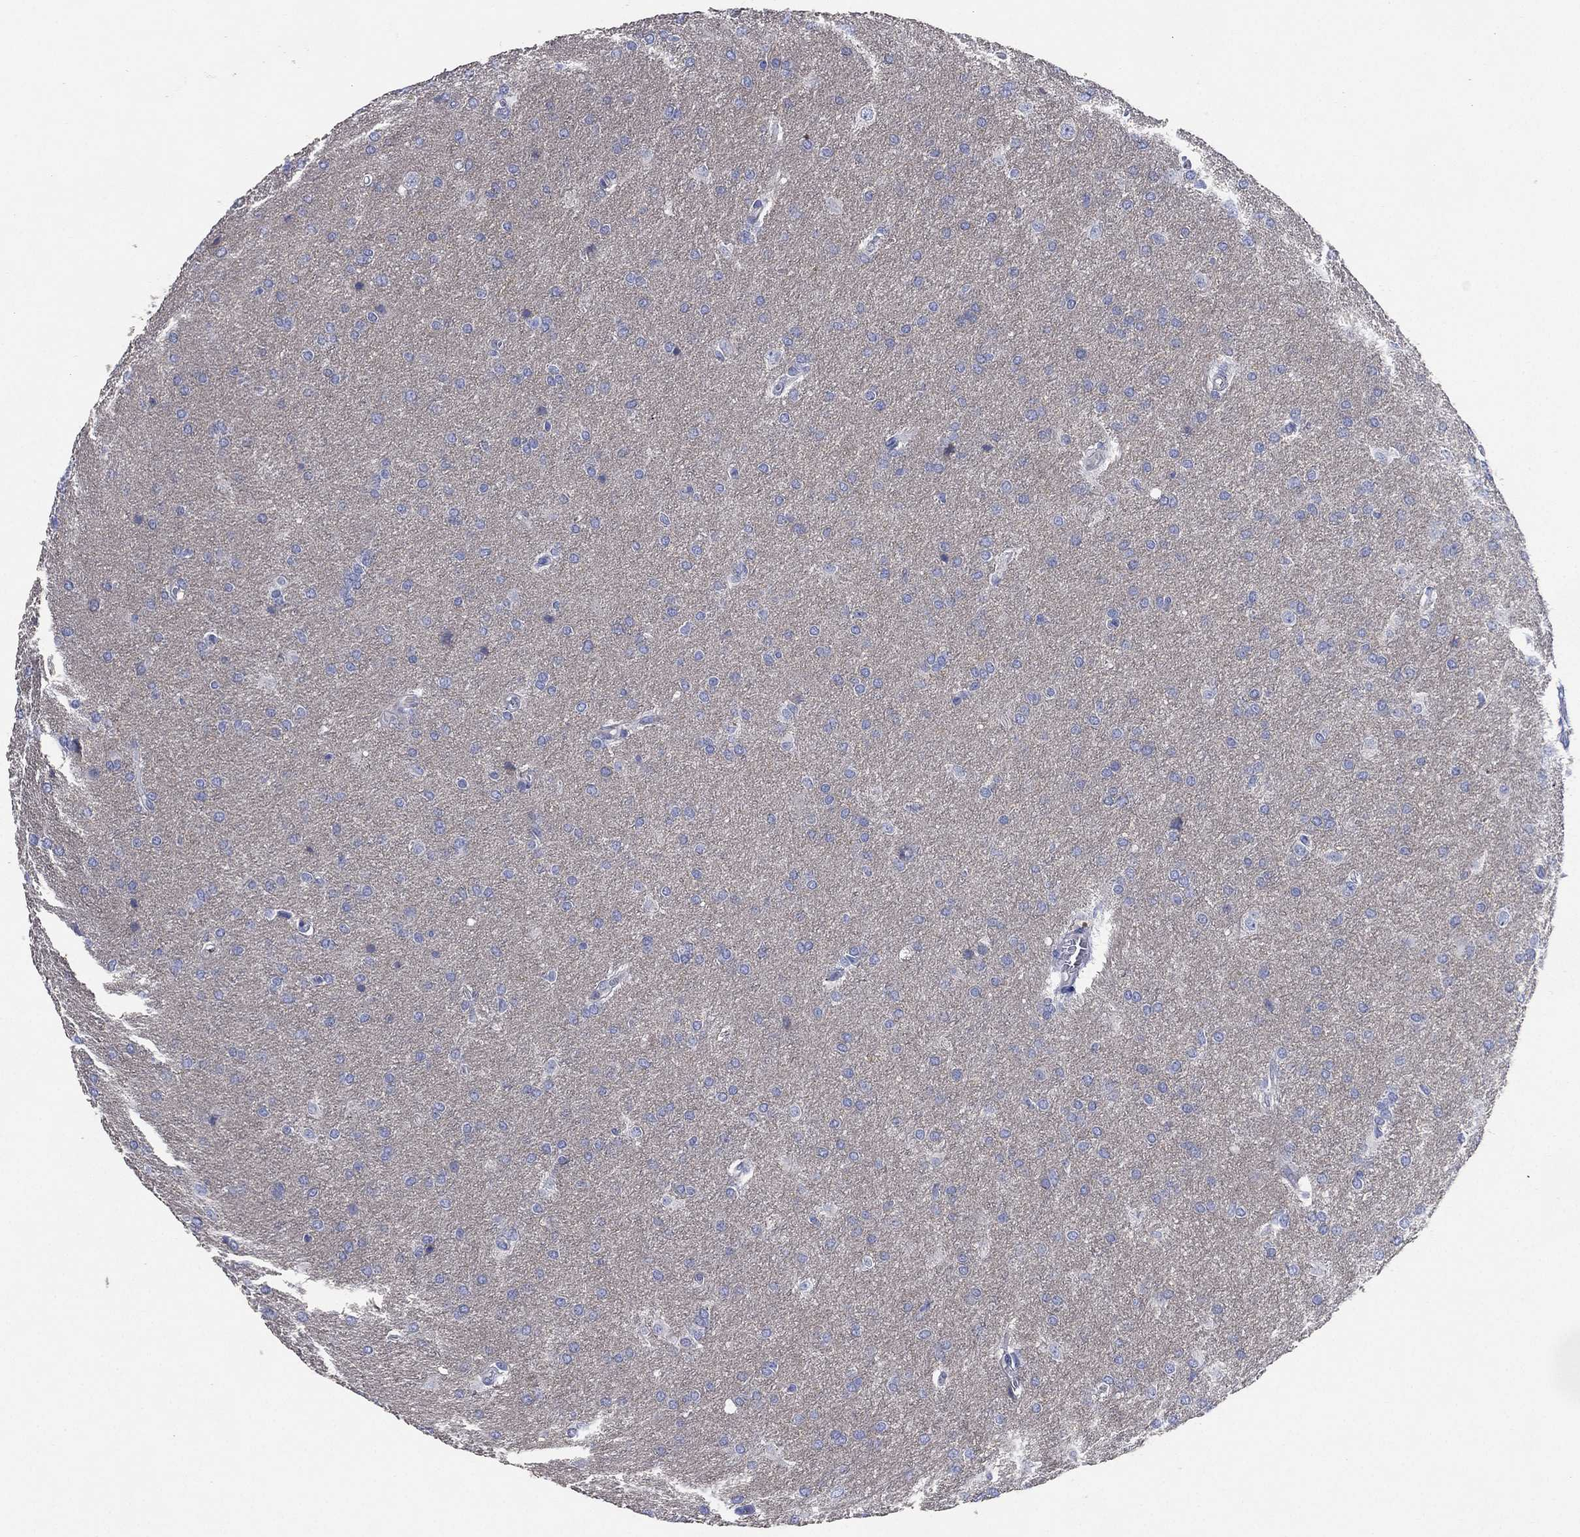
{"staining": {"intensity": "negative", "quantity": "none", "location": "none"}, "tissue": "glioma", "cell_type": "Tumor cells", "image_type": "cancer", "snomed": [{"axis": "morphology", "description": "Glioma, malignant, Low grade"}, {"axis": "topography", "description": "Brain"}], "caption": "Glioma stained for a protein using immunohistochemistry (IHC) exhibits no positivity tumor cells.", "gene": "CHRNA3", "patient": {"sex": "female", "age": 32}}